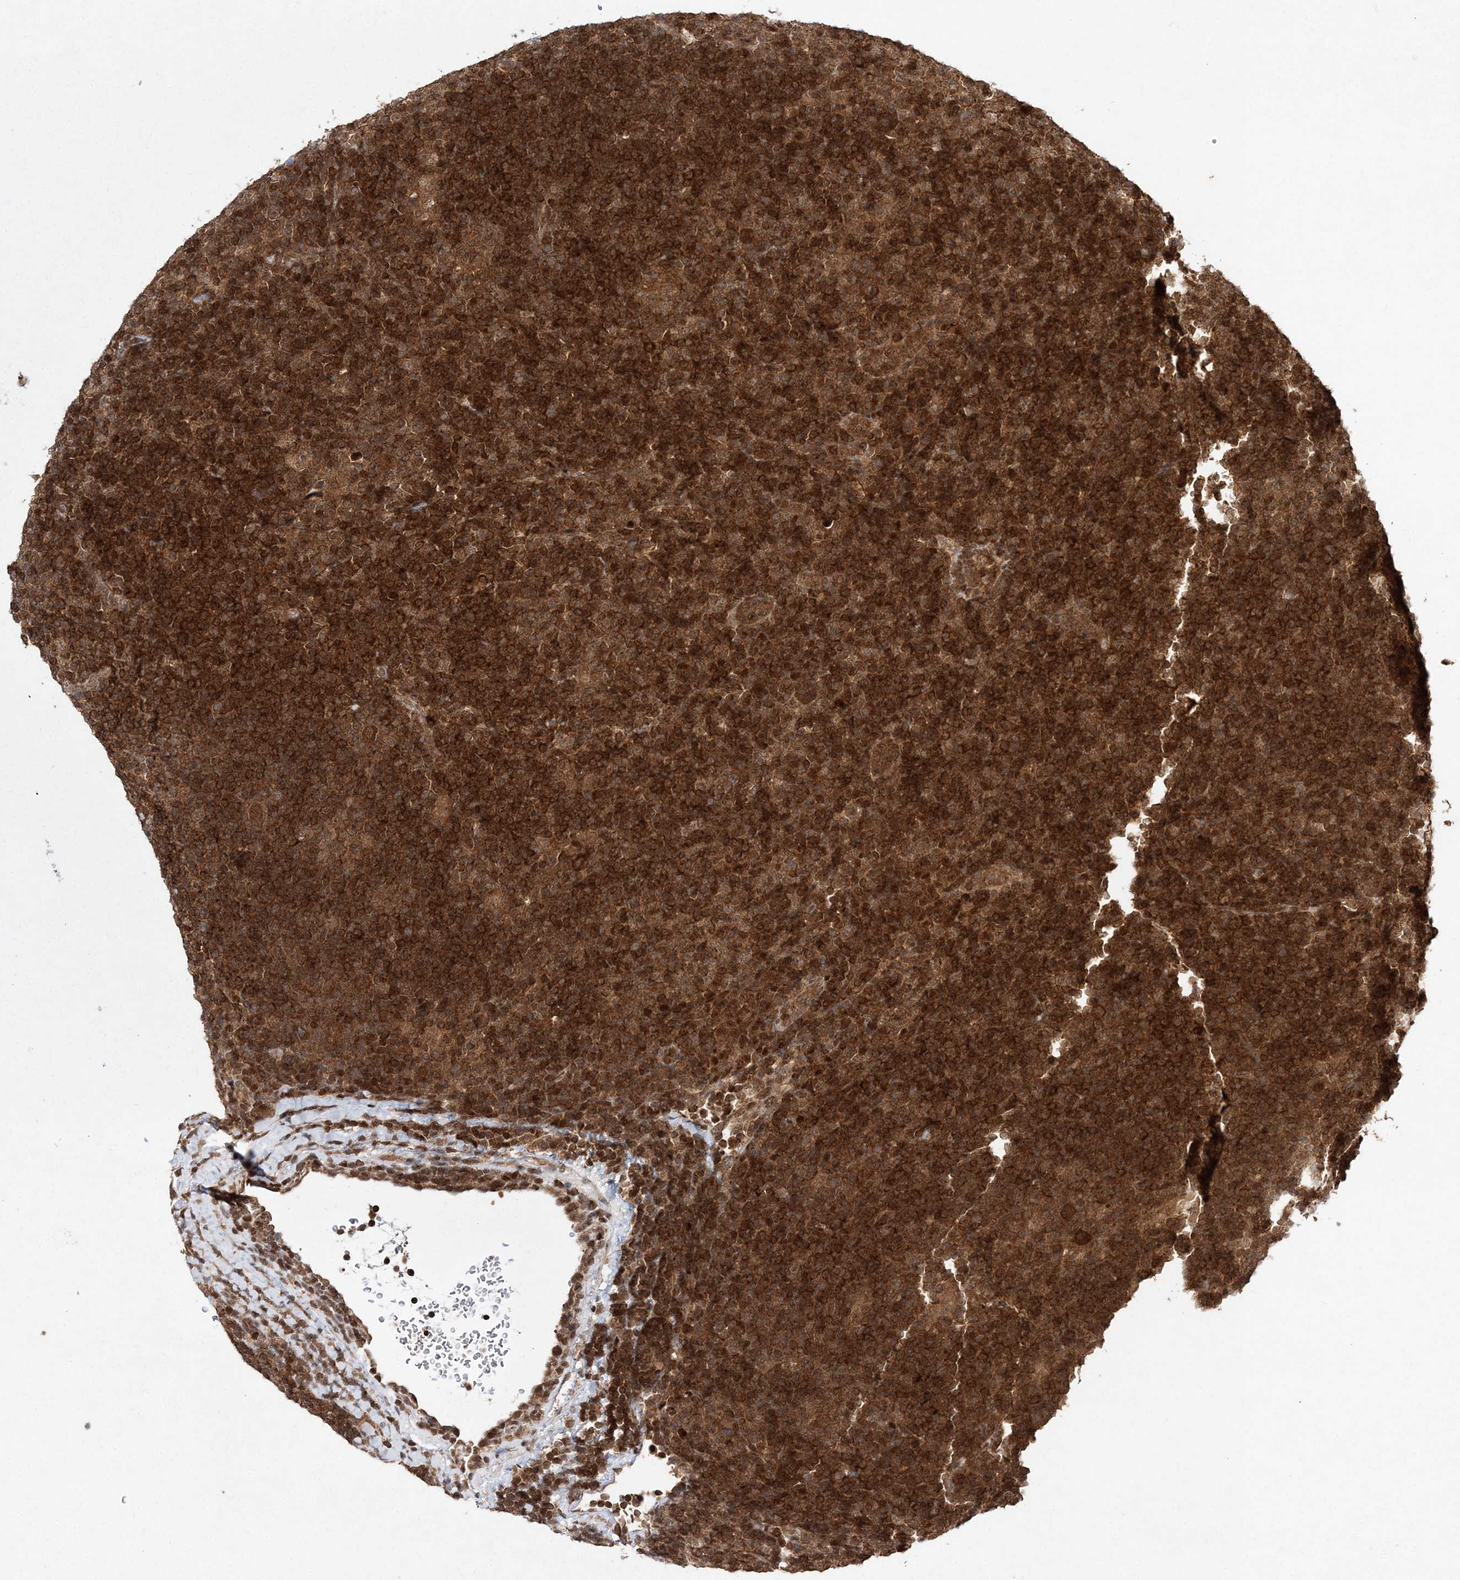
{"staining": {"intensity": "moderate", "quantity": ">75%", "location": "cytoplasmic/membranous"}, "tissue": "lymphoma", "cell_type": "Tumor cells", "image_type": "cancer", "snomed": [{"axis": "morphology", "description": "Hodgkin's disease, NOS"}, {"axis": "topography", "description": "Lymph node"}], "caption": "Immunohistochemical staining of human Hodgkin's disease exhibits moderate cytoplasmic/membranous protein expression in approximately >75% of tumor cells.", "gene": "NIF3L1", "patient": {"sex": "female", "age": 57}}